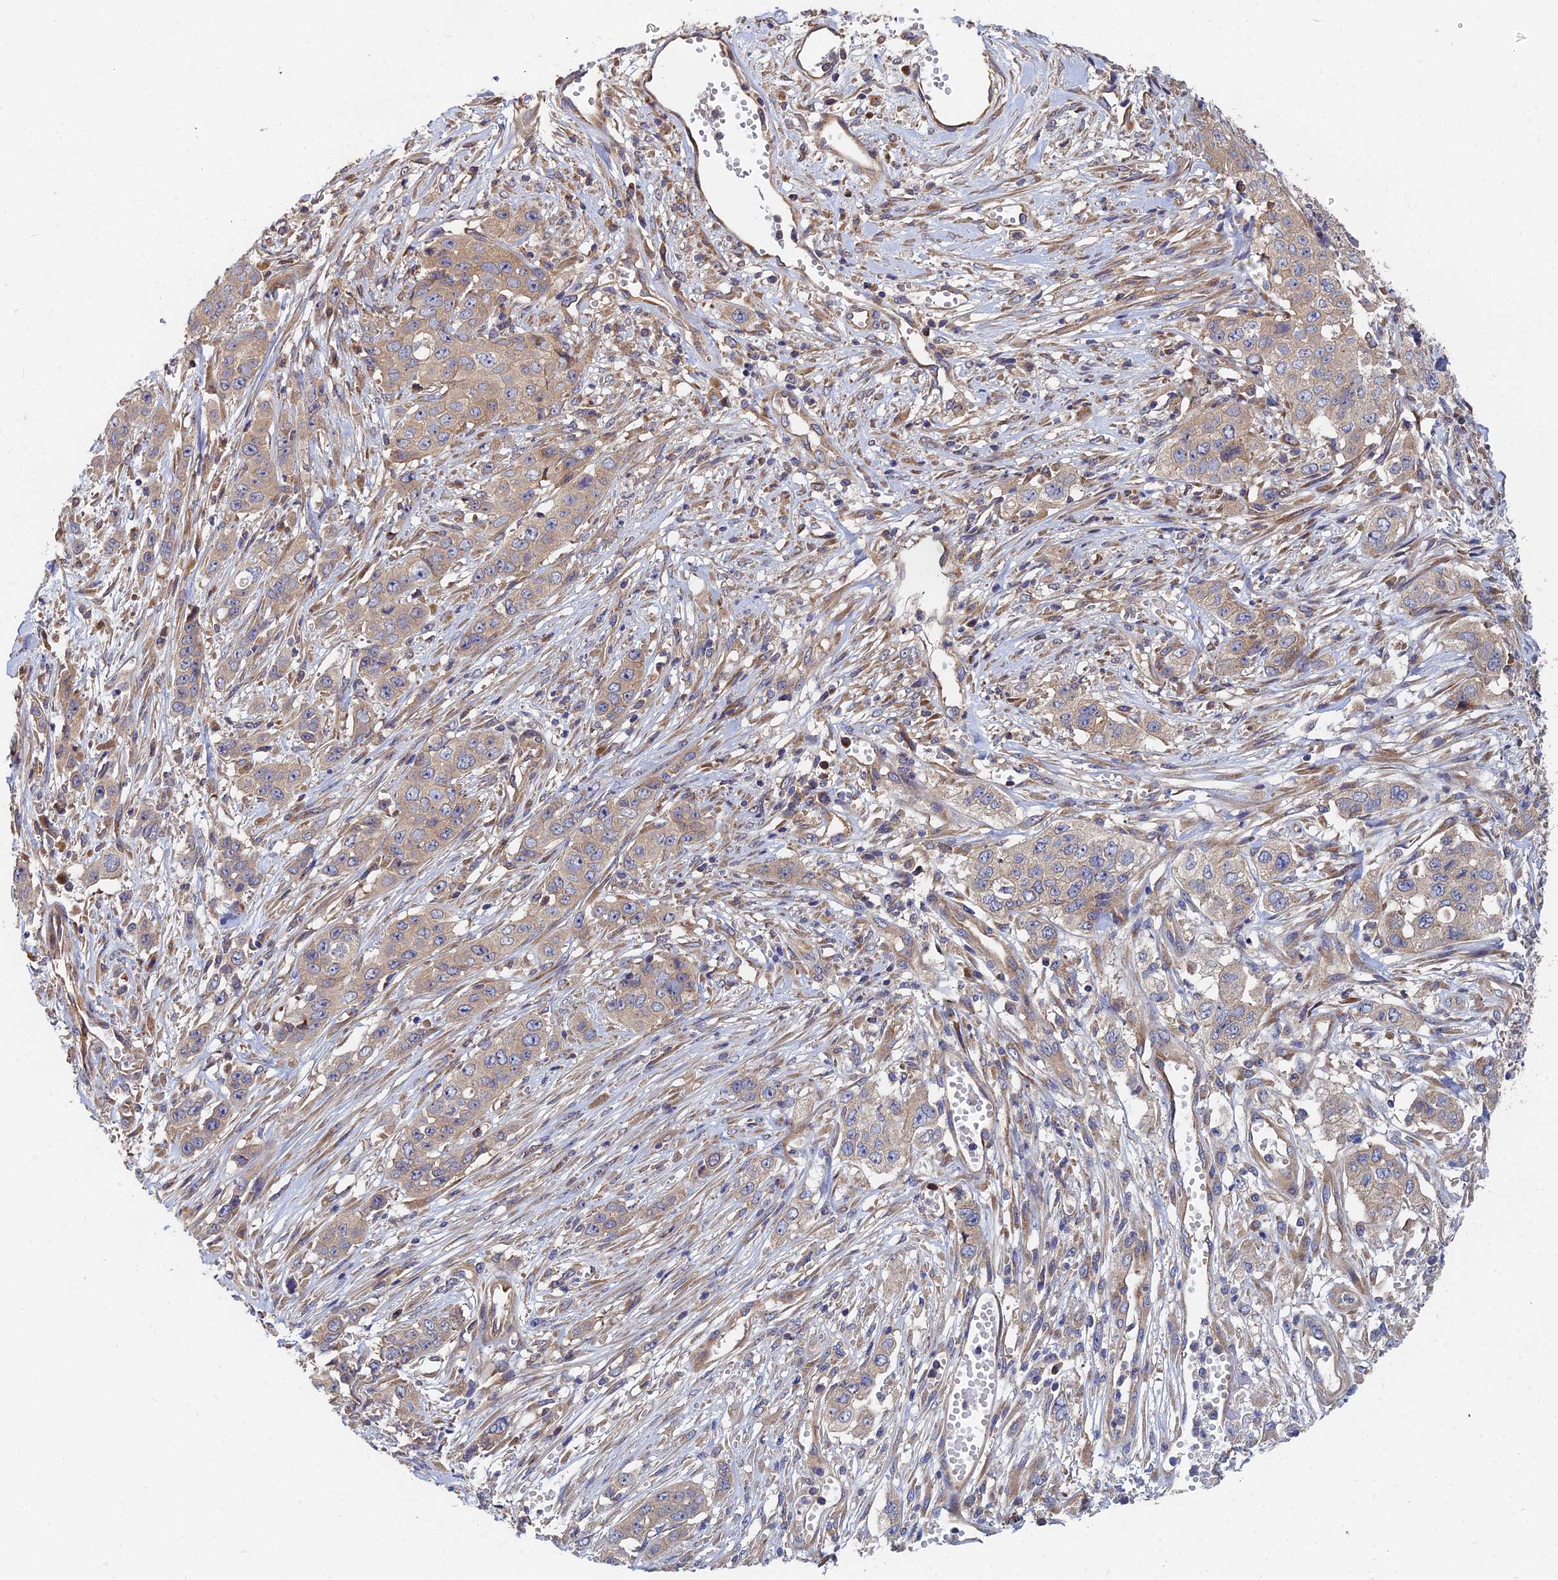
{"staining": {"intensity": "weak", "quantity": ">75%", "location": "cytoplasmic/membranous"}, "tissue": "stomach cancer", "cell_type": "Tumor cells", "image_type": "cancer", "snomed": [{"axis": "morphology", "description": "Adenocarcinoma, NOS"}, {"axis": "topography", "description": "Stomach, upper"}], "caption": "There is low levels of weak cytoplasmic/membranous positivity in tumor cells of stomach cancer (adenocarcinoma), as demonstrated by immunohistochemical staining (brown color).", "gene": "CCZ1", "patient": {"sex": "male", "age": 62}}